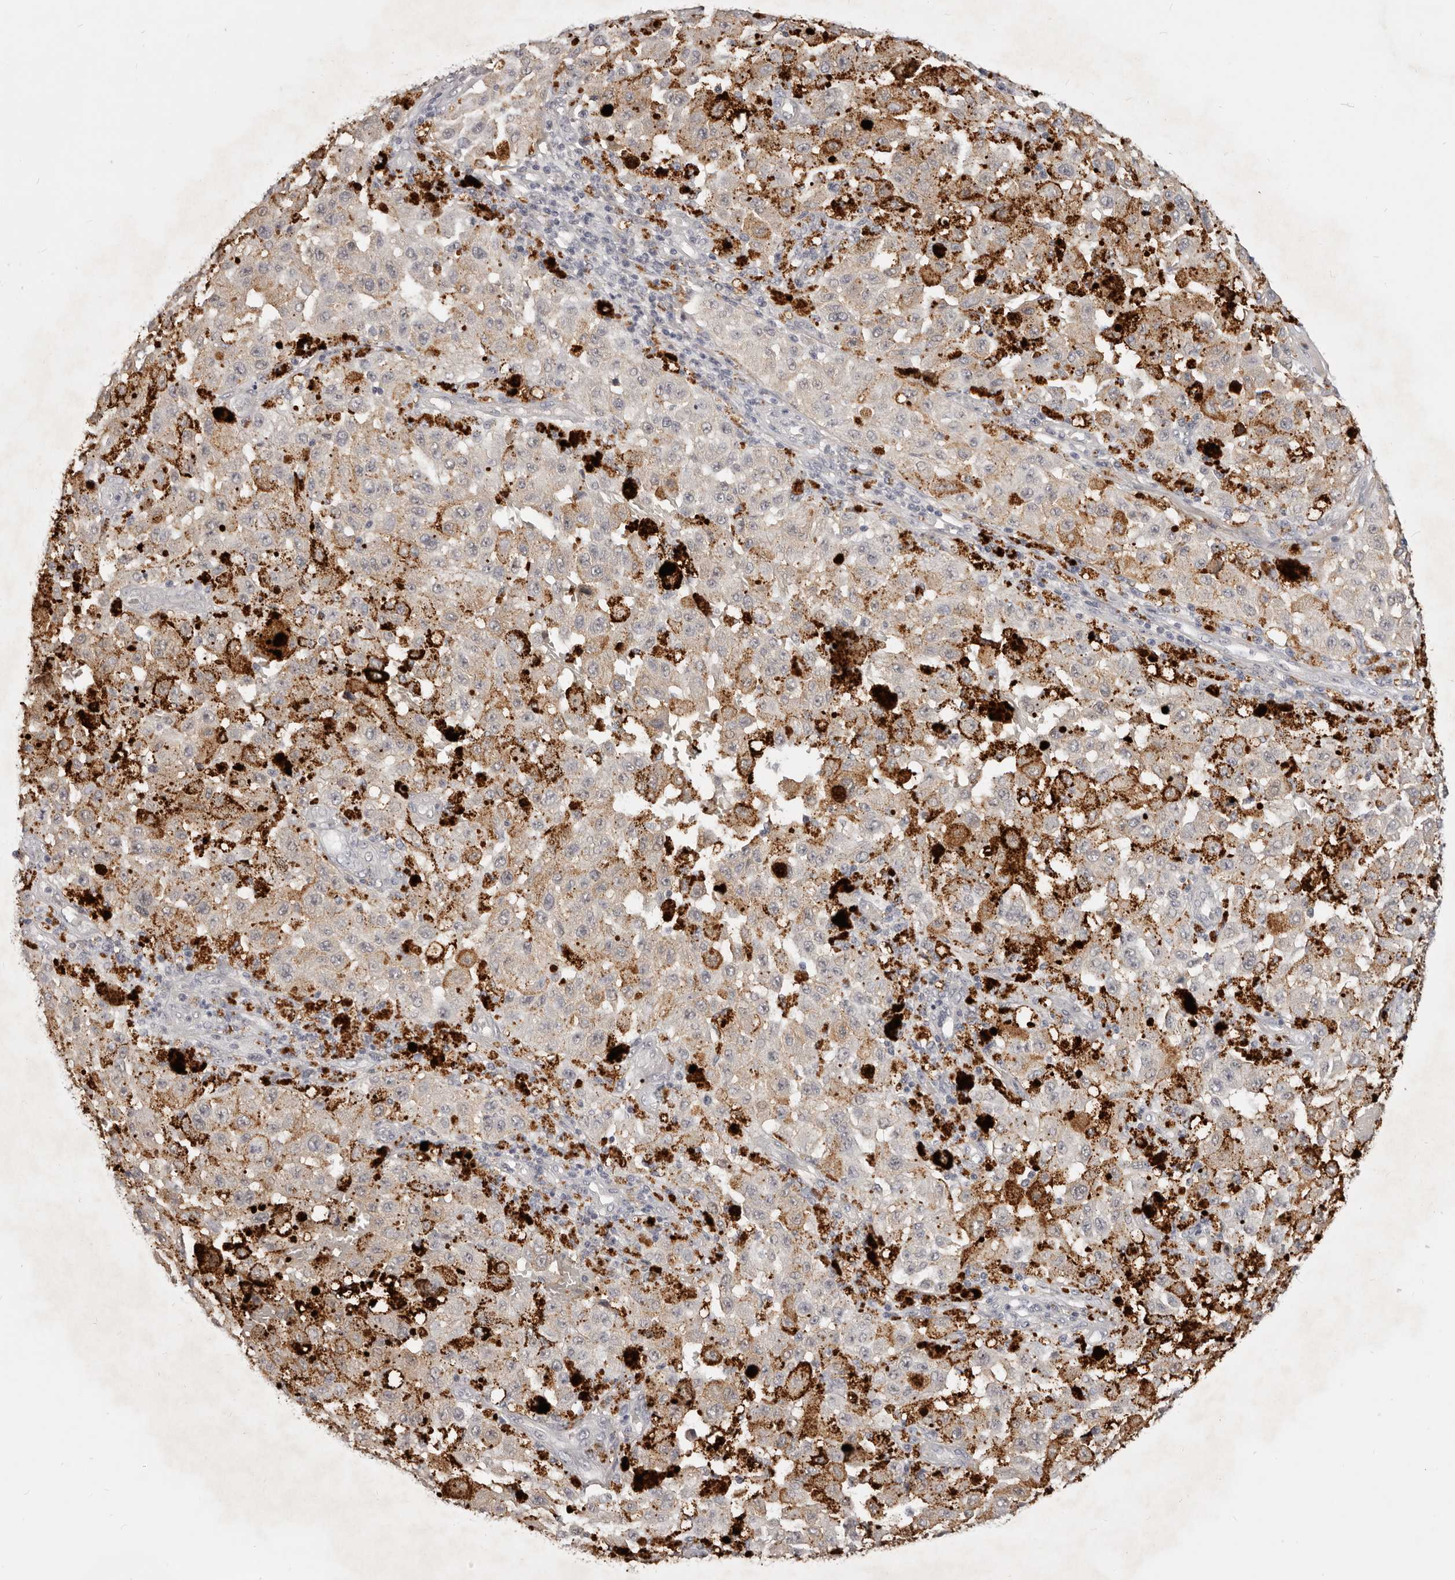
{"staining": {"intensity": "negative", "quantity": "none", "location": "none"}, "tissue": "melanoma", "cell_type": "Tumor cells", "image_type": "cancer", "snomed": [{"axis": "morphology", "description": "Malignant melanoma, NOS"}, {"axis": "topography", "description": "Skin"}], "caption": "An immunohistochemistry histopathology image of melanoma is shown. There is no staining in tumor cells of melanoma.", "gene": "TSPAN13", "patient": {"sex": "female", "age": 64}}